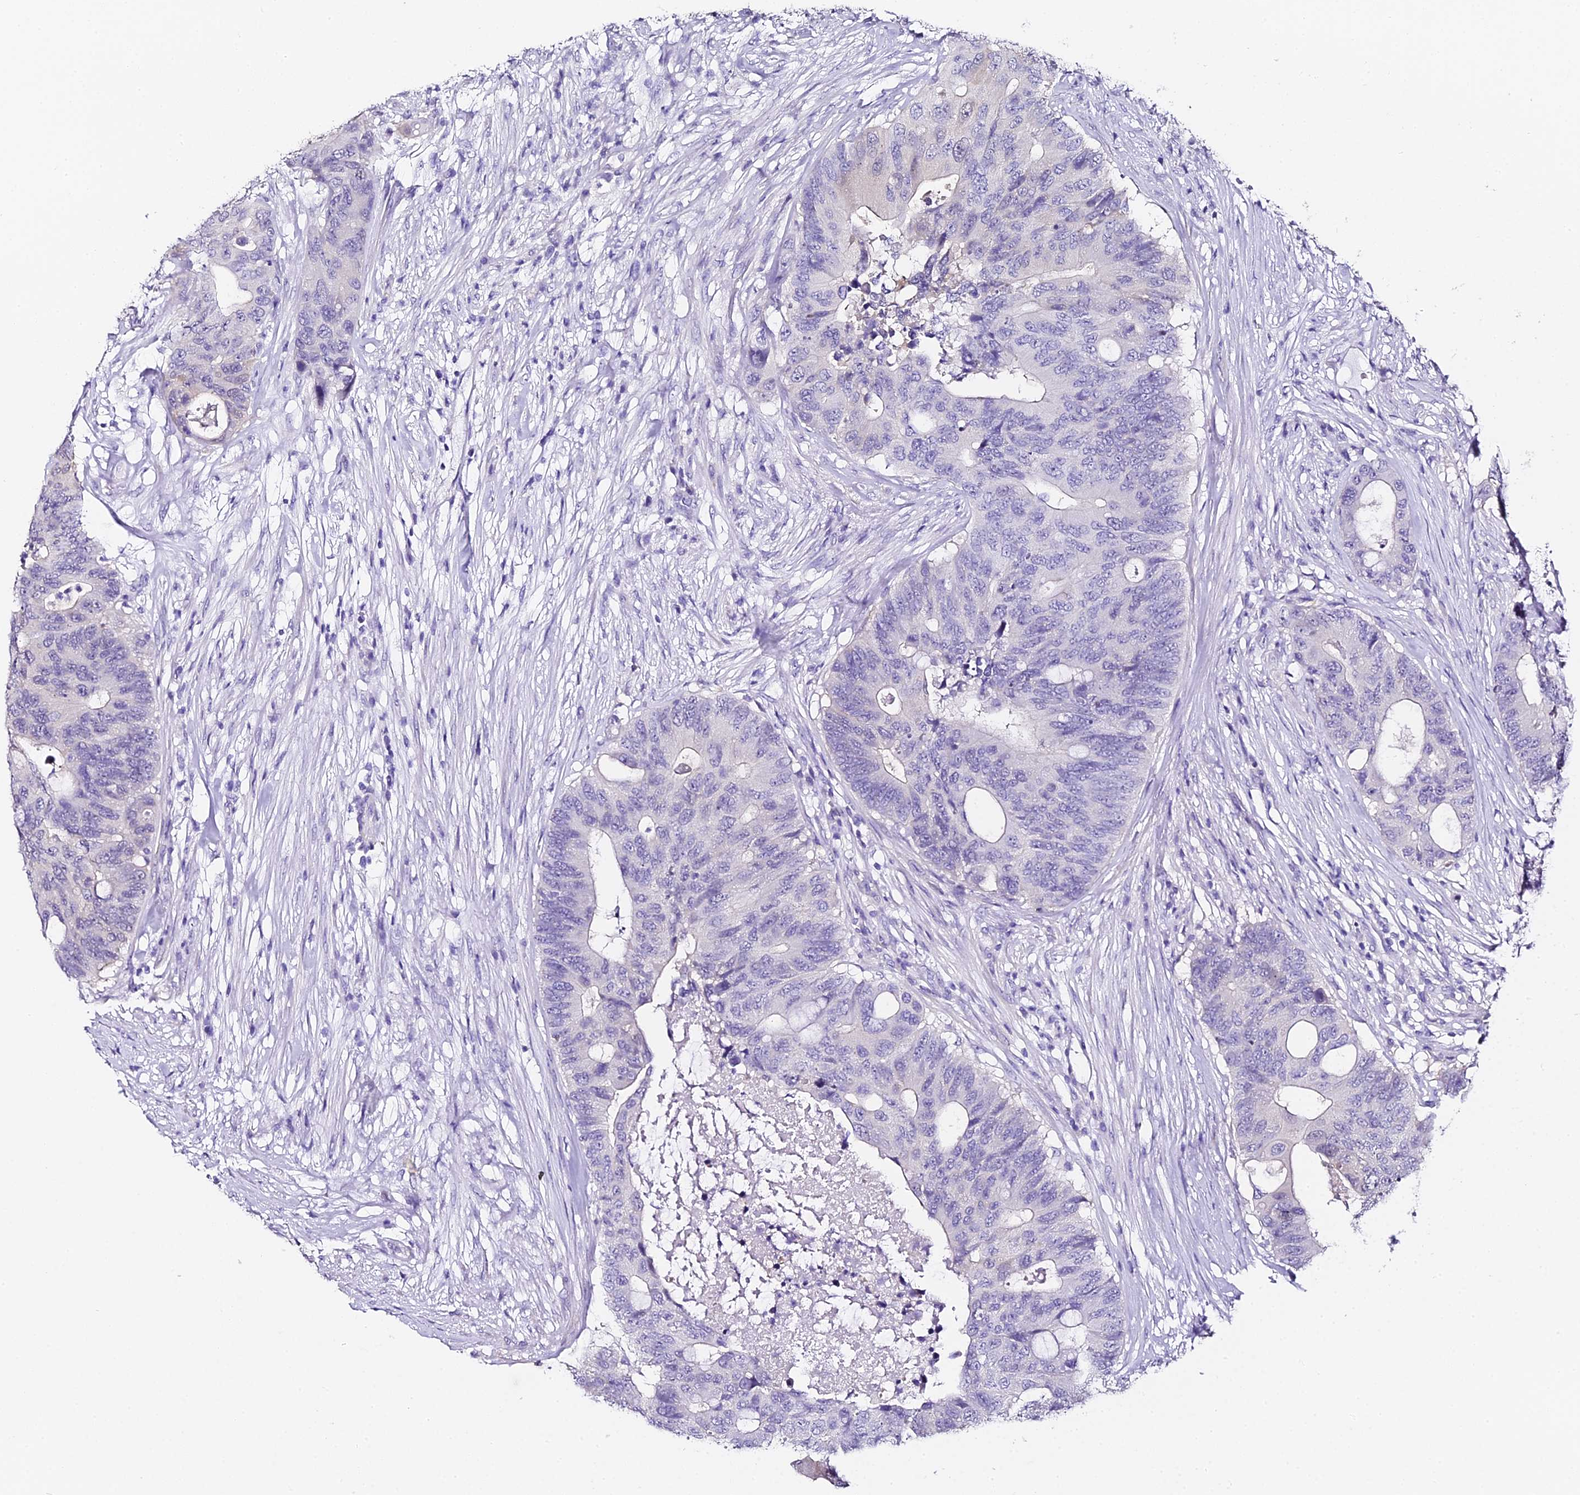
{"staining": {"intensity": "negative", "quantity": "none", "location": "none"}, "tissue": "colorectal cancer", "cell_type": "Tumor cells", "image_type": "cancer", "snomed": [{"axis": "morphology", "description": "Adenocarcinoma, NOS"}, {"axis": "topography", "description": "Colon"}], "caption": "Adenocarcinoma (colorectal) stained for a protein using immunohistochemistry (IHC) shows no expression tumor cells.", "gene": "ABHD14A-ACY1", "patient": {"sex": "male", "age": 71}}